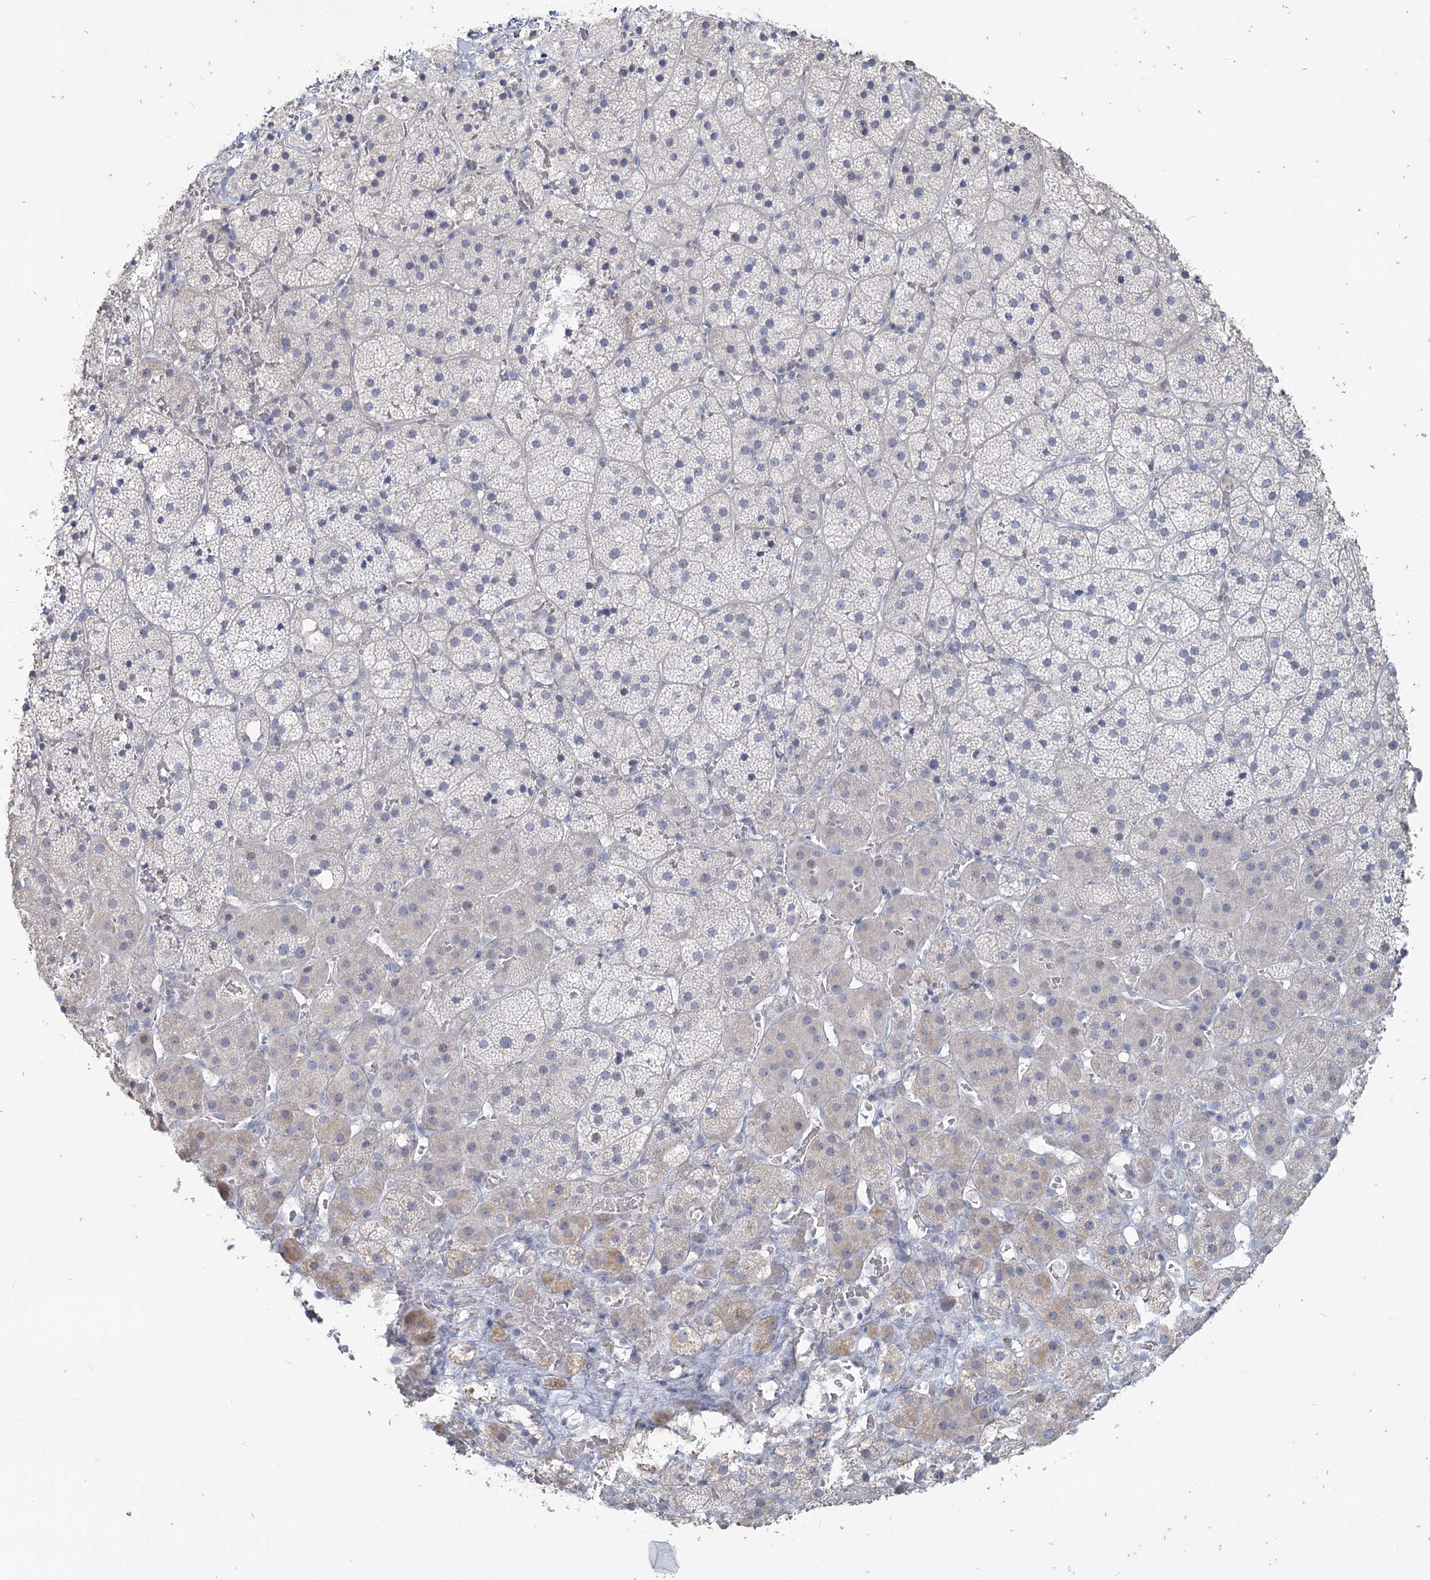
{"staining": {"intensity": "moderate", "quantity": "<25%", "location": "cytoplasmic/membranous"}, "tissue": "adrenal gland", "cell_type": "Glandular cells", "image_type": "normal", "snomed": [{"axis": "morphology", "description": "Normal tissue, NOS"}, {"axis": "topography", "description": "Adrenal gland"}], "caption": "Immunohistochemistry (IHC) image of normal human adrenal gland stained for a protein (brown), which reveals low levels of moderate cytoplasmic/membranous positivity in about <25% of glandular cells.", "gene": "SLC9A3", "patient": {"sex": "female", "age": 44}}